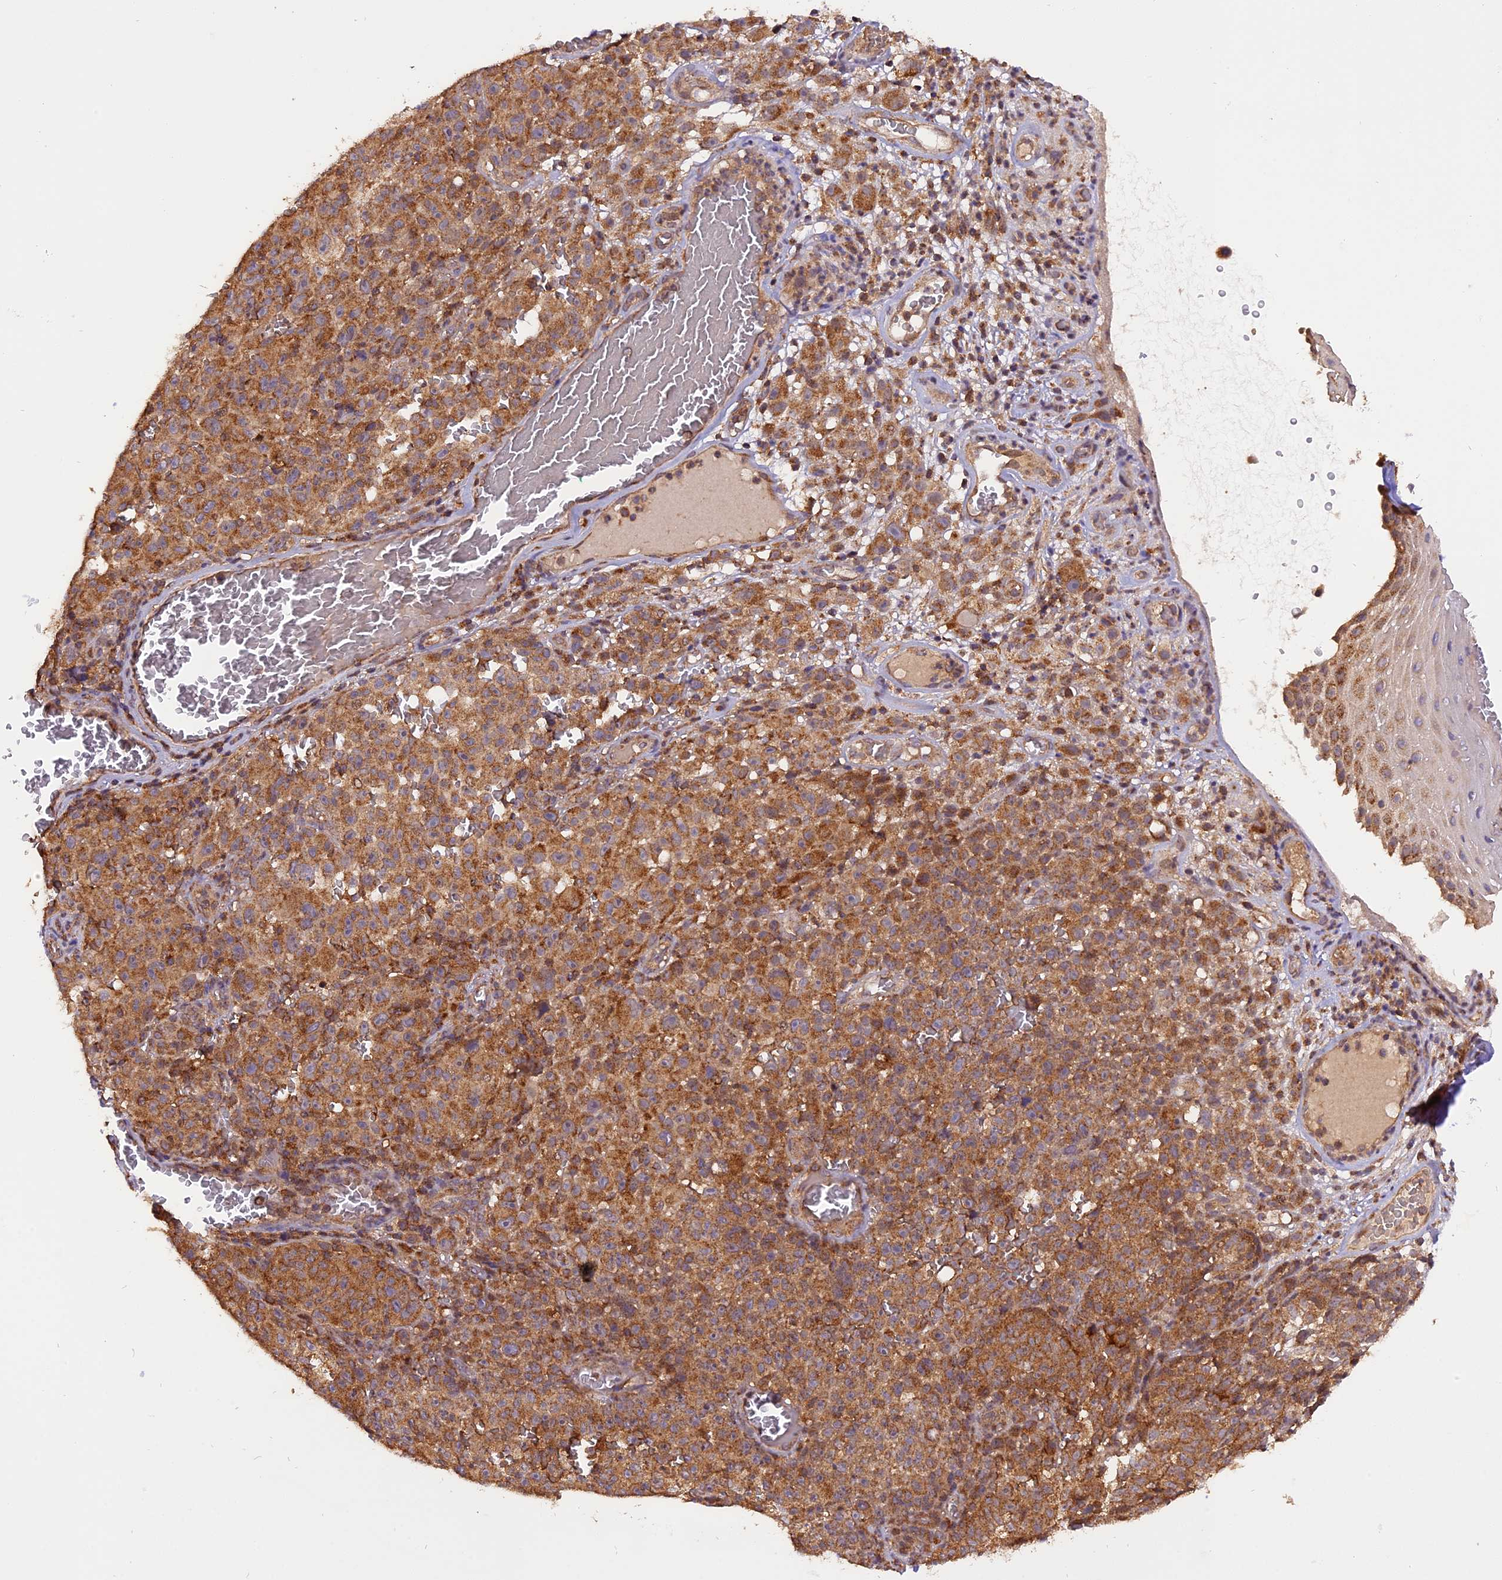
{"staining": {"intensity": "moderate", "quantity": ">75%", "location": "cytoplasmic/membranous"}, "tissue": "melanoma", "cell_type": "Tumor cells", "image_type": "cancer", "snomed": [{"axis": "morphology", "description": "Malignant melanoma, NOS"}, {"axis": "topography", "description": "Skin"}], "caption": "Malignant melanoma stained for a protein exhibits moderate cytoplasmic/membranous positivity in tumor cells.", "gene": "PEX3", "patient": {"sex": "female", "age": 82}}